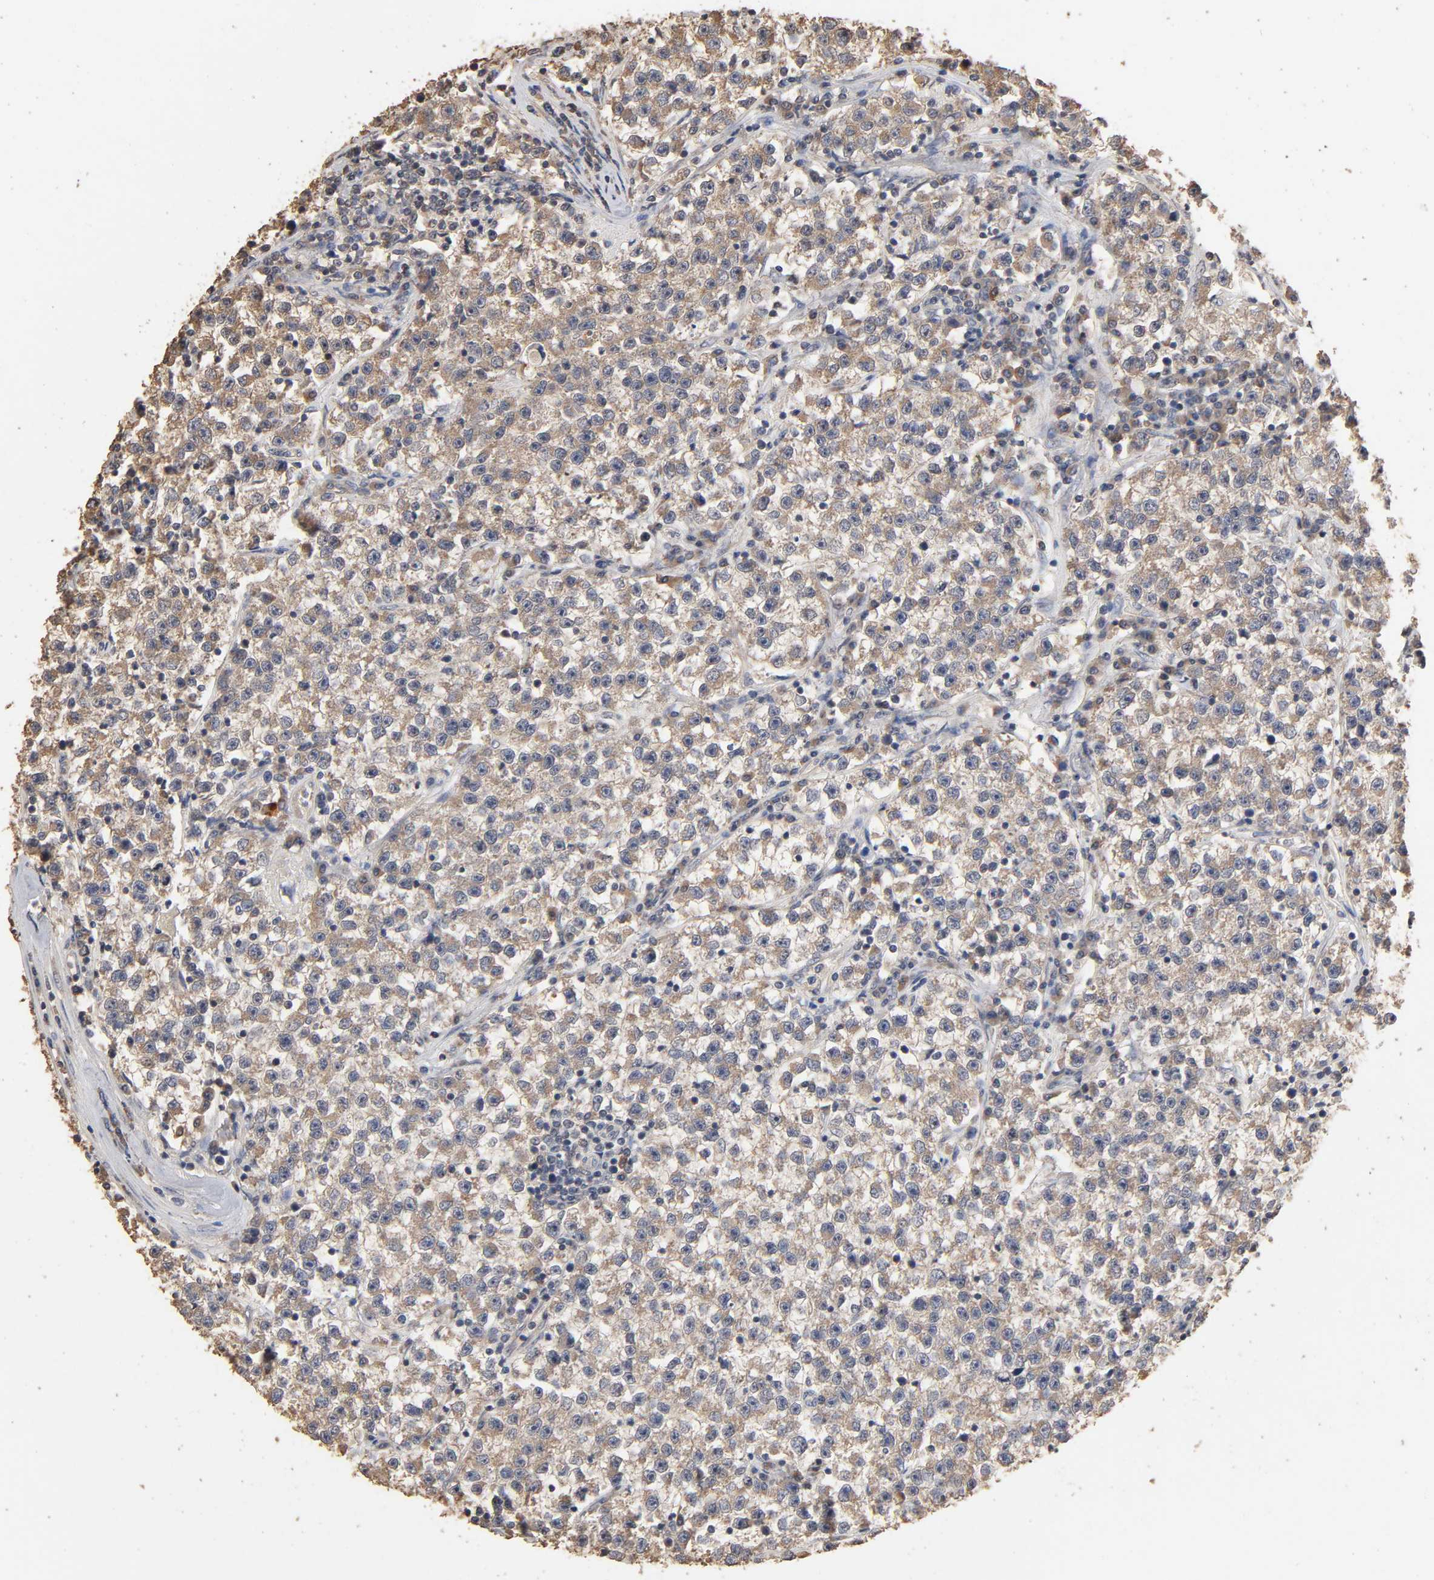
{"staining": {"intensity": "weak", "quantity": ">75%", "location": "cytoplasmic/membranous"}, "tissue": "testis cancer", "cell_type": "Tumor cells", "image_type": "cancer", "snomed": [{"axis": "morphology", "description": "Seminoma, NOS"}, {"axis": "topography", "description": "Testis"}], "caption": "The immunohistochemical stain labels weak cytoplasmic/membranous staining in tumor cells of seminoma (testis) tissue.", "gene": "ARHGEF7", "patient": {"sex": "male", "age": 22}}